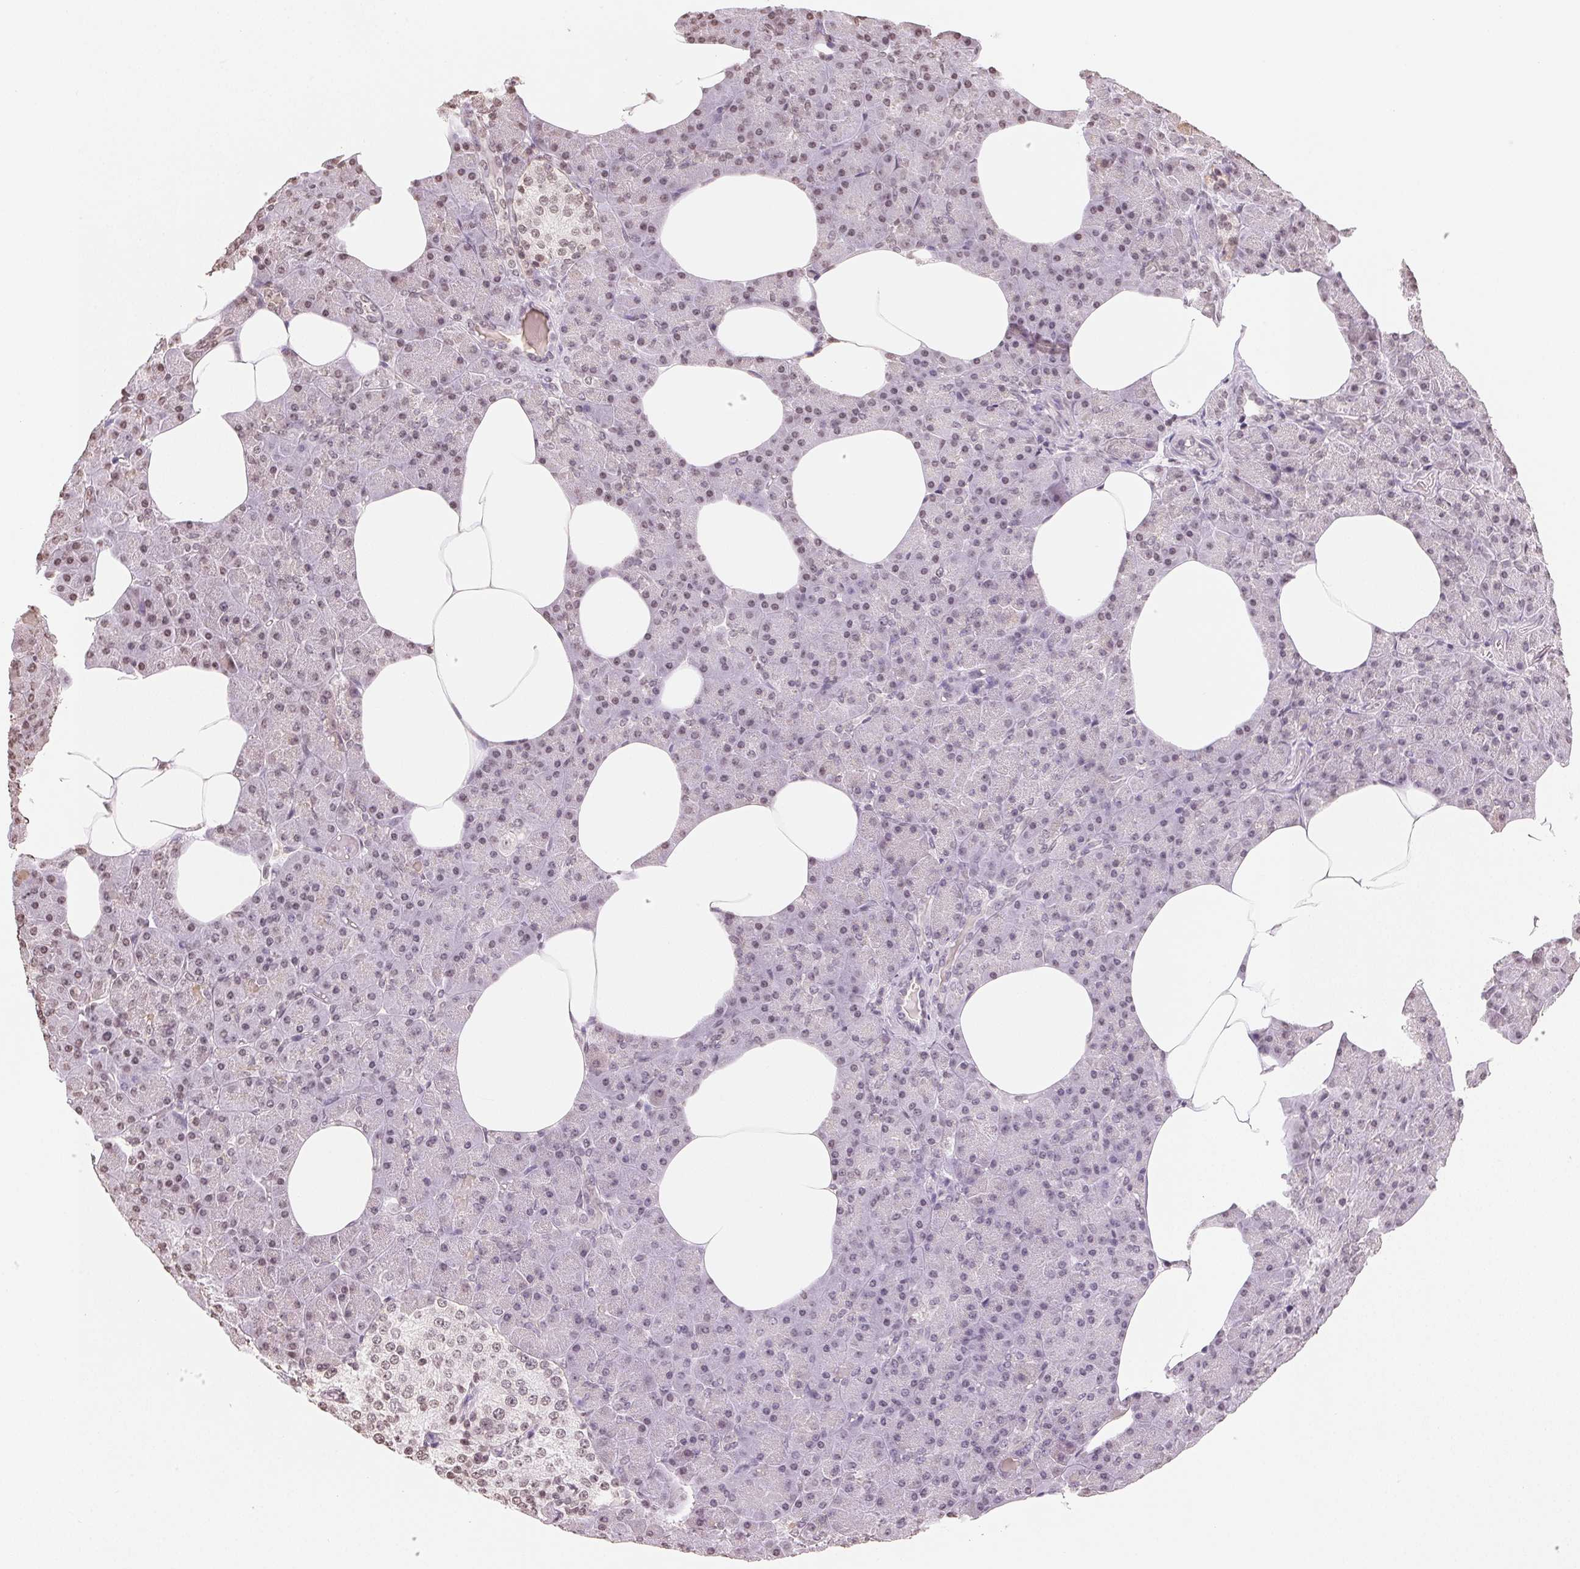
{"staining": {"intensity": "weak", "quantity": "<25%", "location": "nuclear"}, "tissue": "pancreas", "cell_type": "Exocrine glandular cells", "image_type": "normal", "snomed": [{"axis": "morphology", "description": "Normal tissue, NOS"}, {"axis": "topography", "description": "Pancreas"}], "caption": "A high-resolution histopathology image shows immunohistochemistry (IHC) staining of unremarkable pancreas, which shows no significant expression in exocrine glandular cells. Brightfield microscopy of immunohistochemistry stained with DAB (brown) and hematoxylin (blue), captured at high magnification.", "gene": "TBP", "patient": {"sex": "female", "age": 45}}